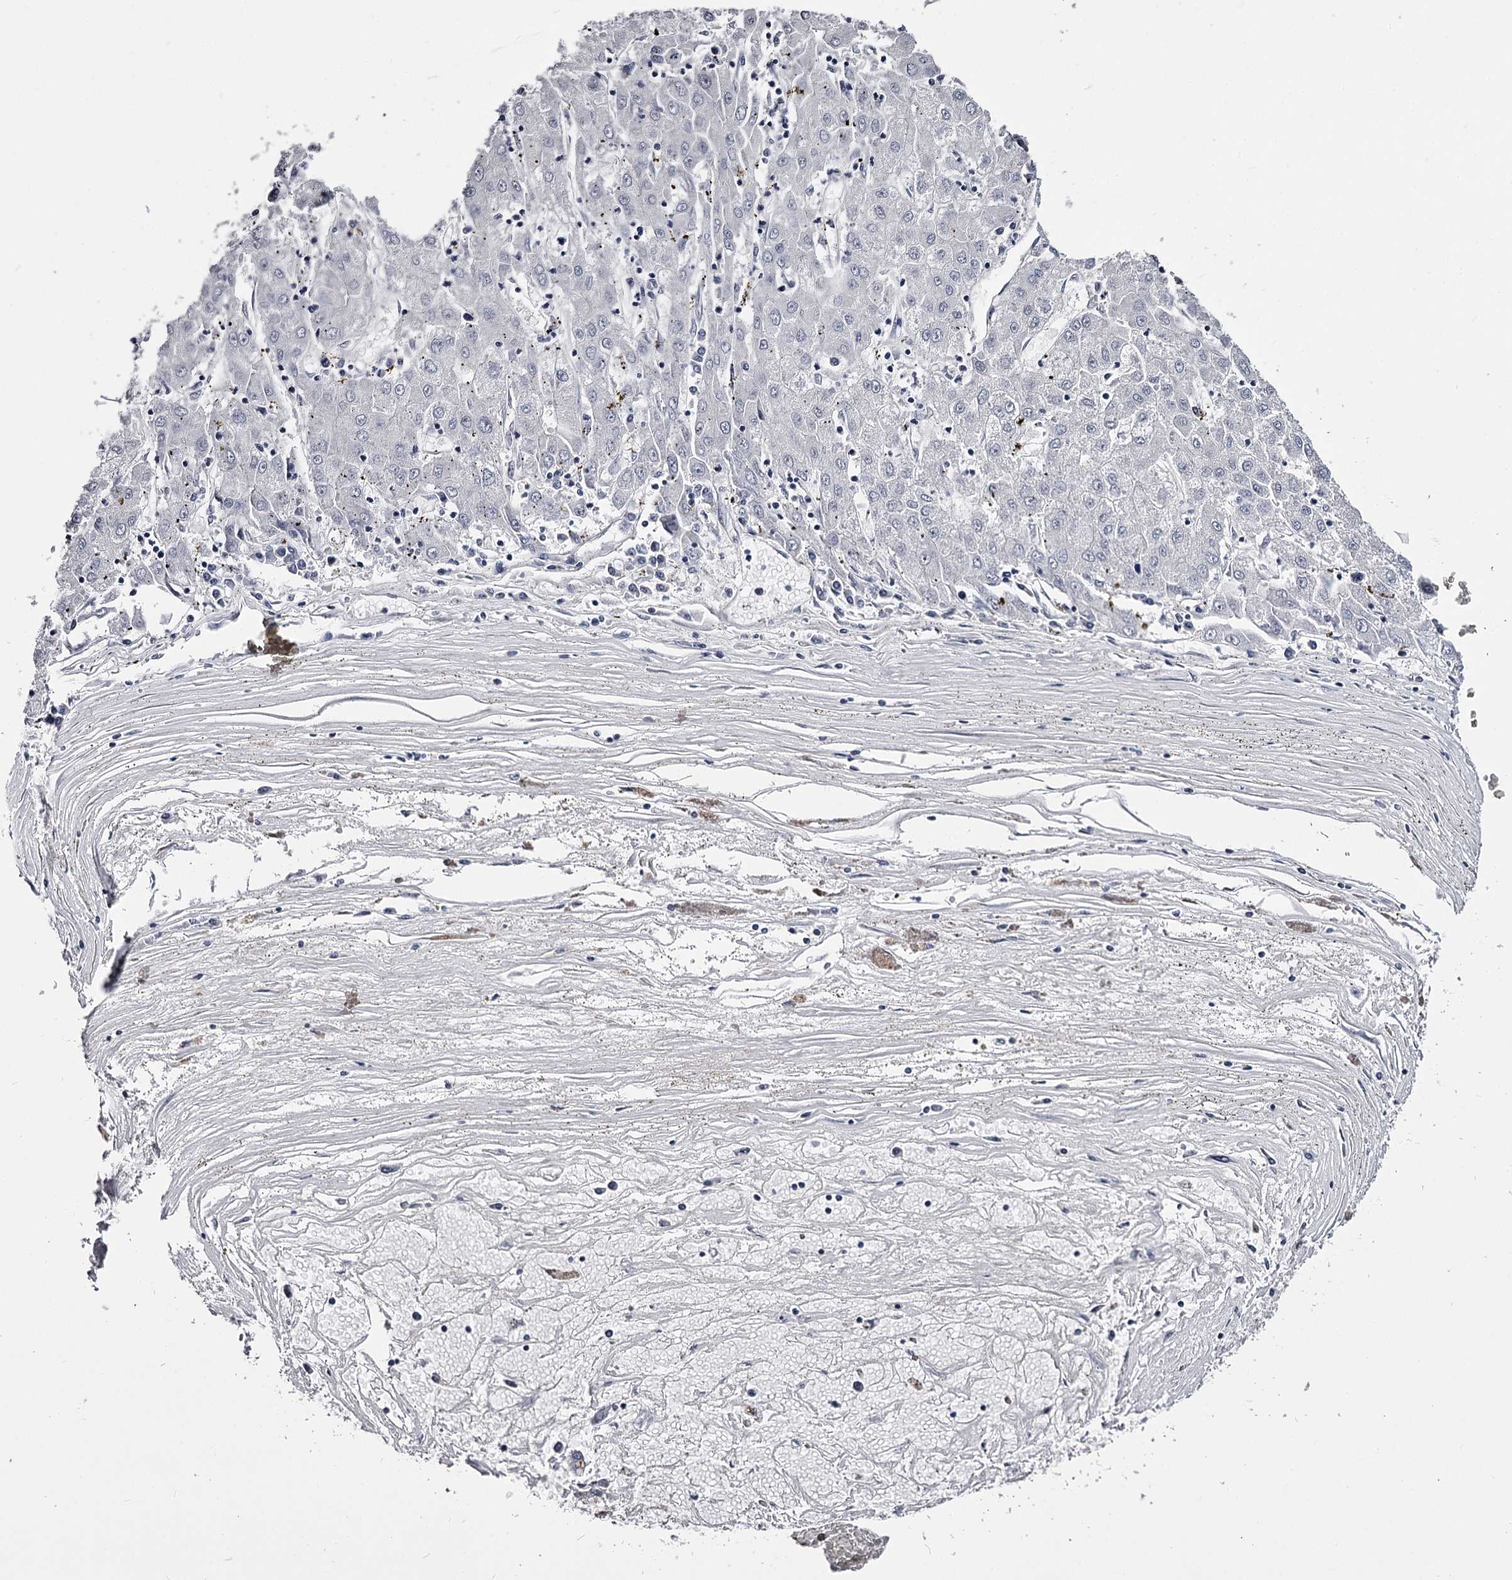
{"staining": {"intensity": "negative", "quantity": "none", "location": "none"}, "tissue": "liver cancer", "cell_type": "Tumor cells", "image_type": "cancer", "snomed": [{"axis": "morphology", "description": "Carcinoma, Hepatocellular, NOS"}, {"axis": "topography", "description": "Liver"}], "caption": "Hepatocellular carcinoma (liver) stained for a protein using immunohistochemistry demonstrates no positivity tumor cells.", "gene": "OVOL2", "patient": {"sex": "male", "age": 72}}